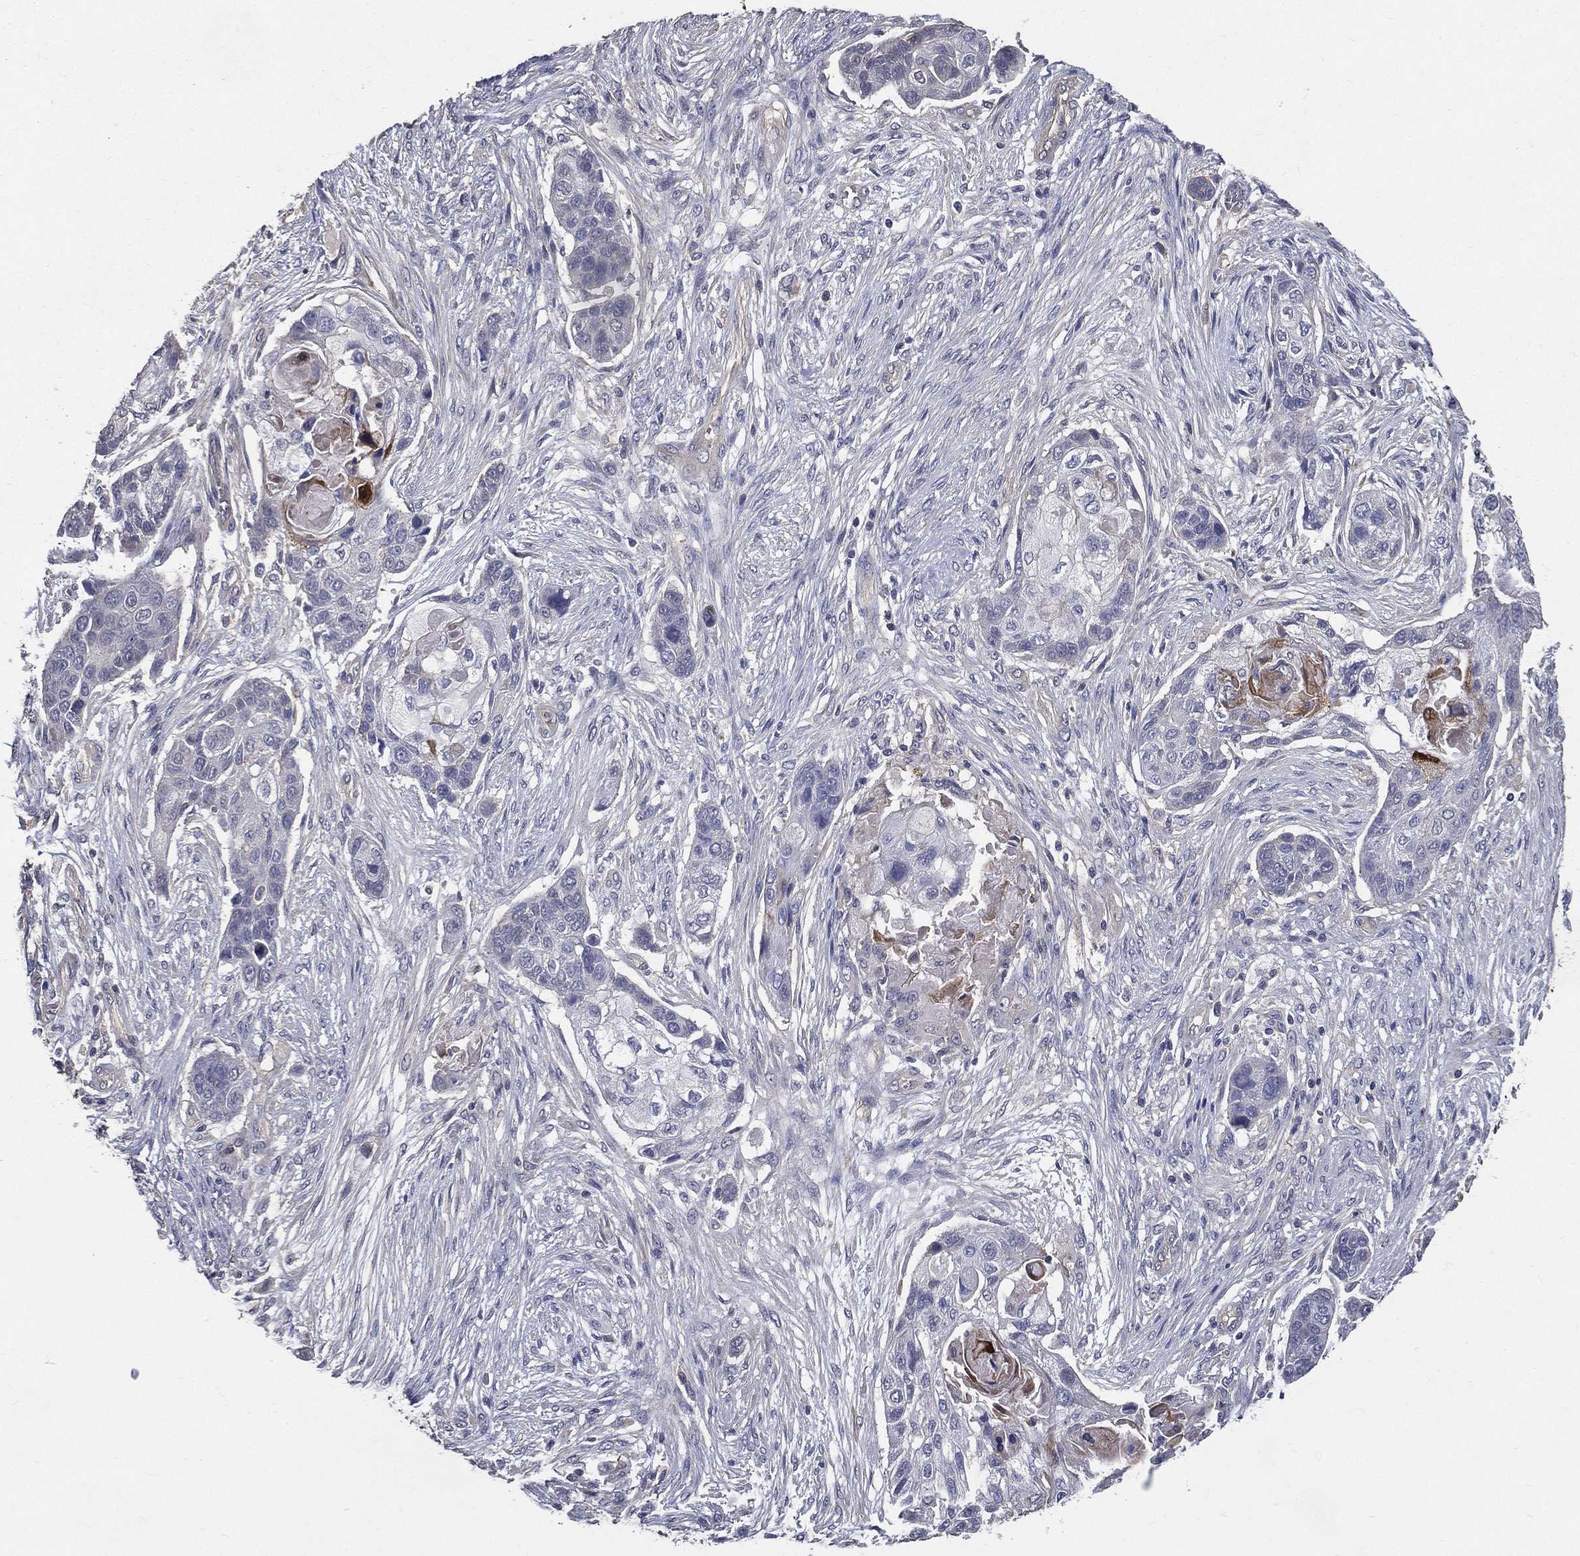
{"staining": {"intensity": "negative", "quantity": "none", "location": "none"}, "tissue": "lung cancer", "cell_type": "Tumor cells", "image_type": "cancer", "snomed": [{"axis": "morphology", "description": "Squamous cell carcinoma, NOS"}, {"axis": "topography", "description": "Lung"}], "caption": "Lung cancer was stained to show a protein in brown. There is no significant positivity in tumor cells.", "gene": "SERPINB2", "patient": {"sex": "male", "age": 69}}